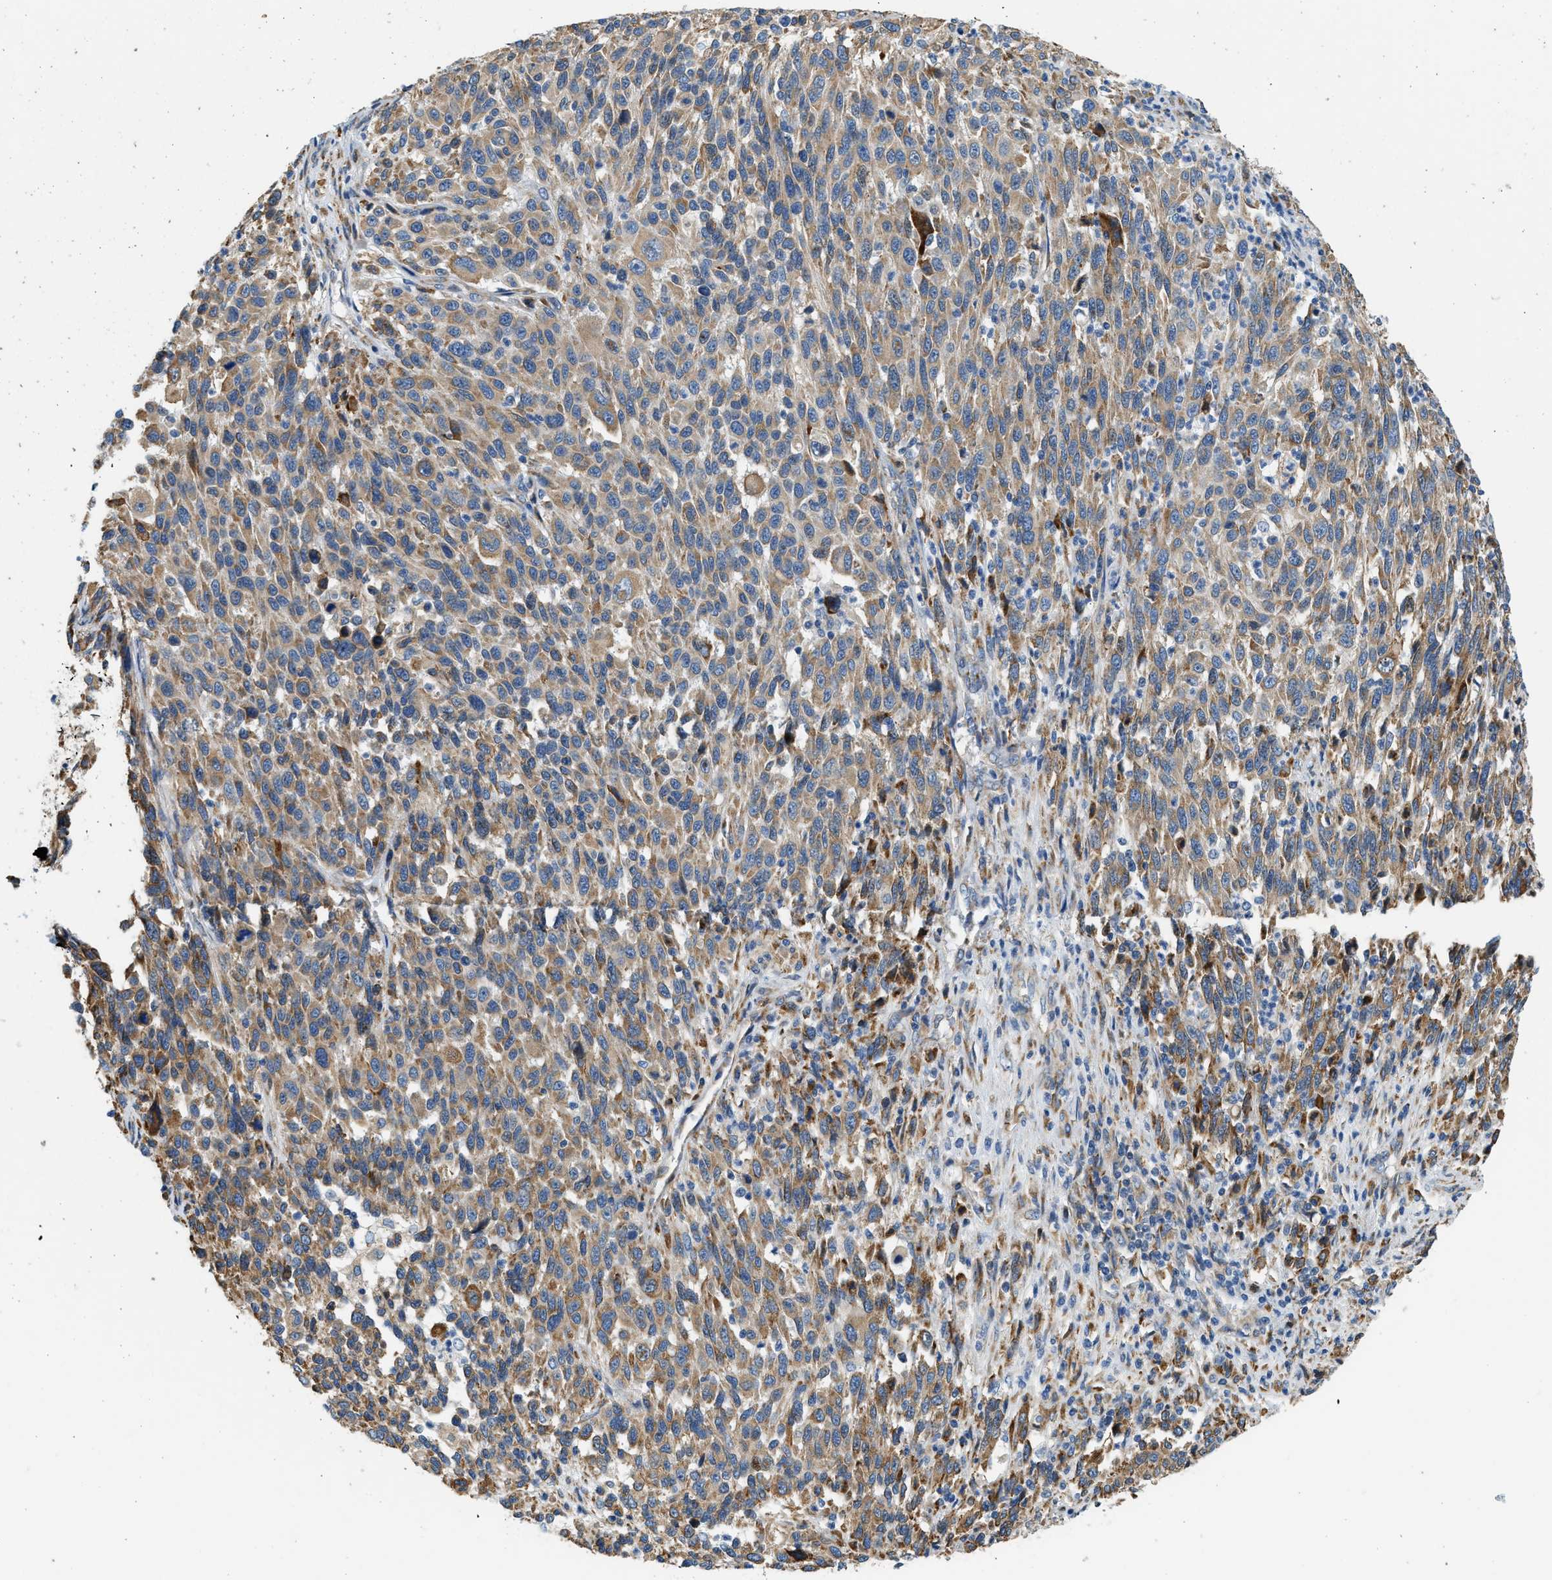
{"staining": {"intensity": "weak", "quantity": ">75%", "location": "cytoplasmic/membranous"}, "tissue": "melanoma", "cell_type": "Tumor cells", "image_type": "cancer", "snomed": [{"axis": "morphology", "description": "Malignant melanoma, Metastatic site"}, {"axis": "topography", "description": "Lymph node"}], "caption": "High-power microscopy captured an immunohistochemistry image of malignant melanoma (metastatic site), revealing weak cytoplasmic/membranous staining in about >75% of tumor cells.", "gene": "CNTN6", "patient": {"sex": "male", "age": 61}}